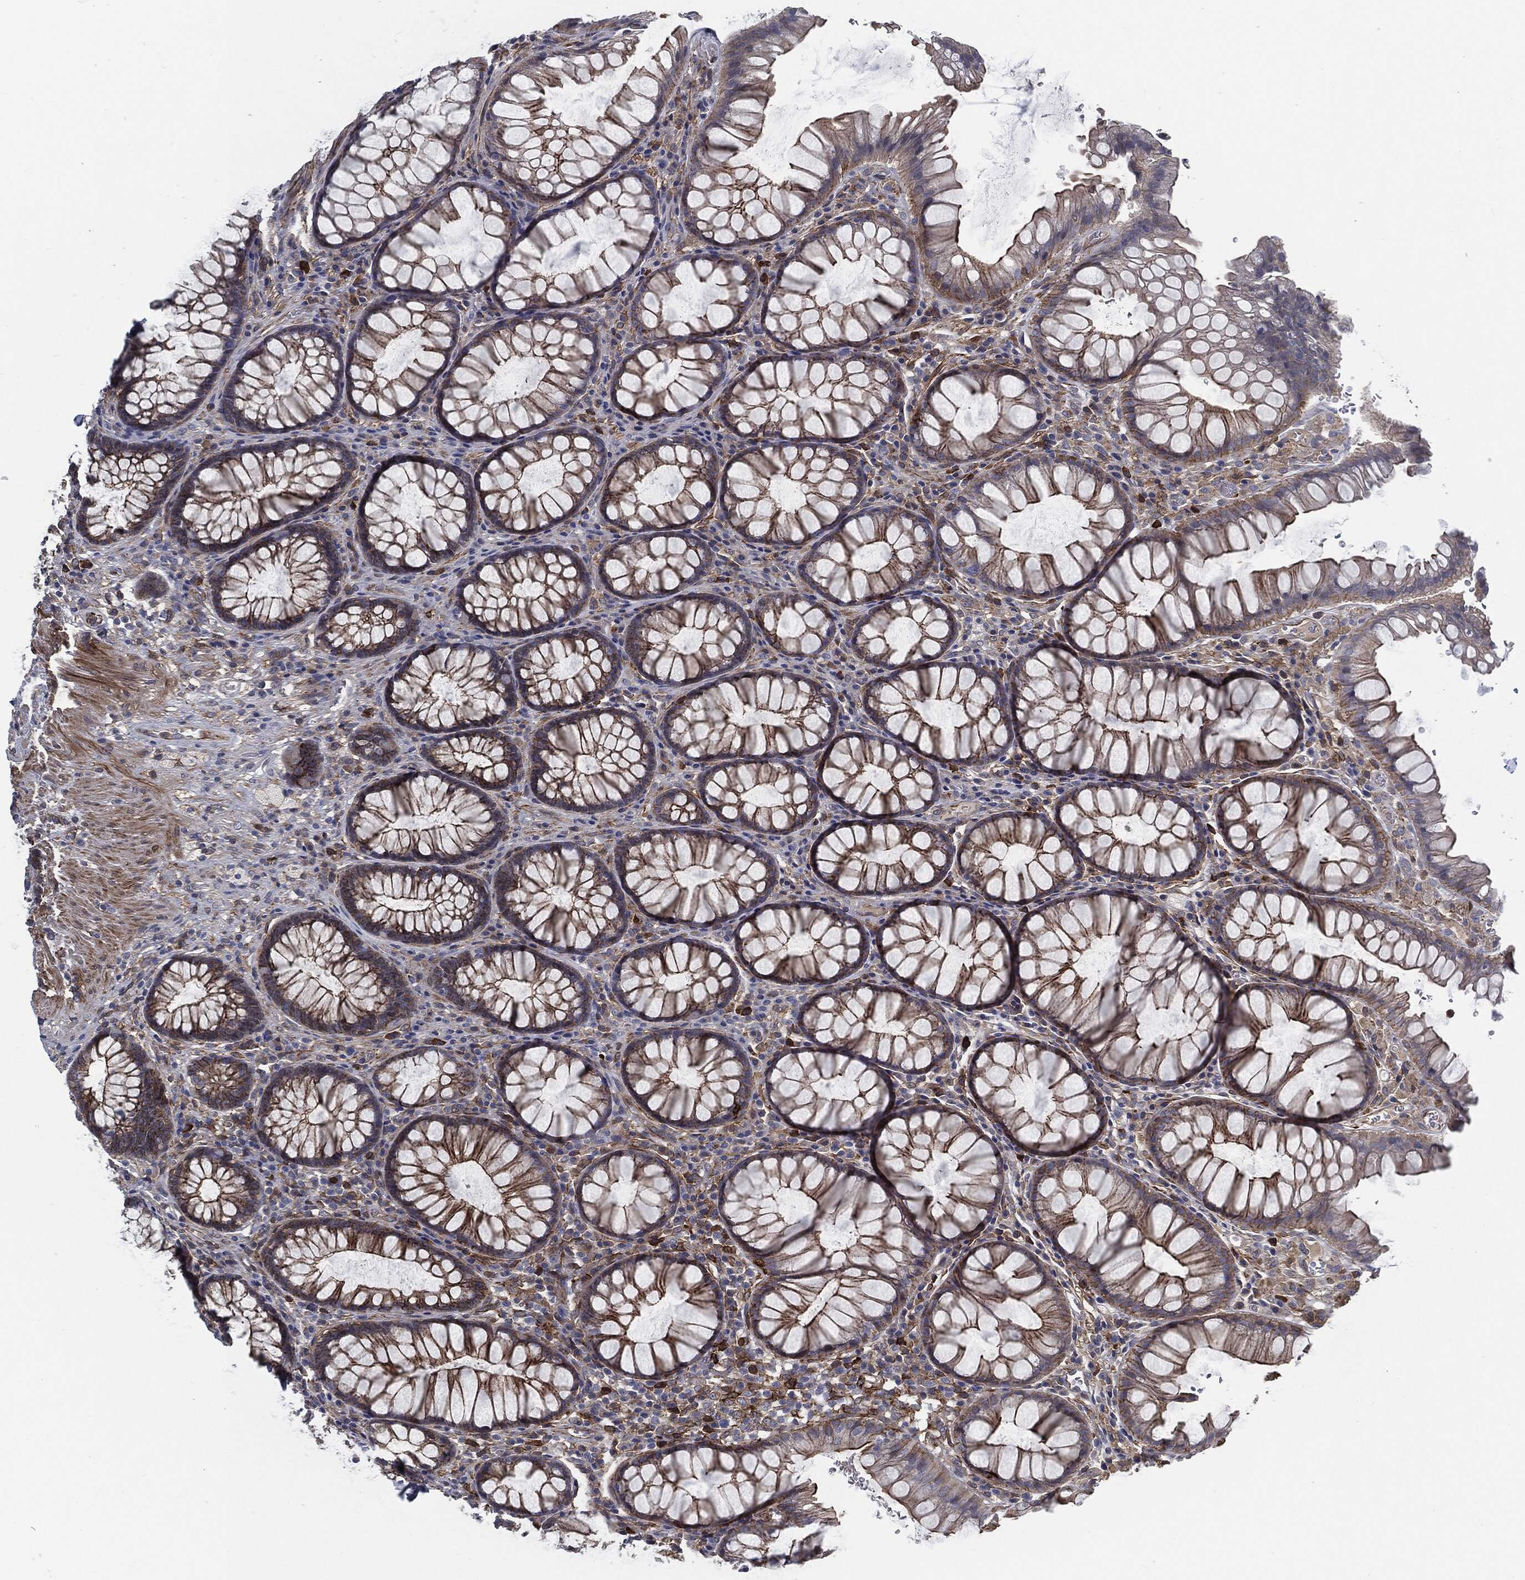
{"staining": {"intensity": "strong", "quantity": "25%-75%", "location": "cytoplasmic/membranous"}, "tissue": "rectum", "cell_type": "Glandular cells", "image_type": "normal", "snomed": [{"axis": "morphology", "description": "Normal tissue, NOS"}, {"axis": "topography", "description": "Rectum"}], "caption": "The histopathology image exhibits staining of normal rectum, revealing strong cytoplasmic/membranous protein positivity (brown color) within glandular cells.", "gene": "SVIL", "patient": {"sex": "female", "age": 68}}